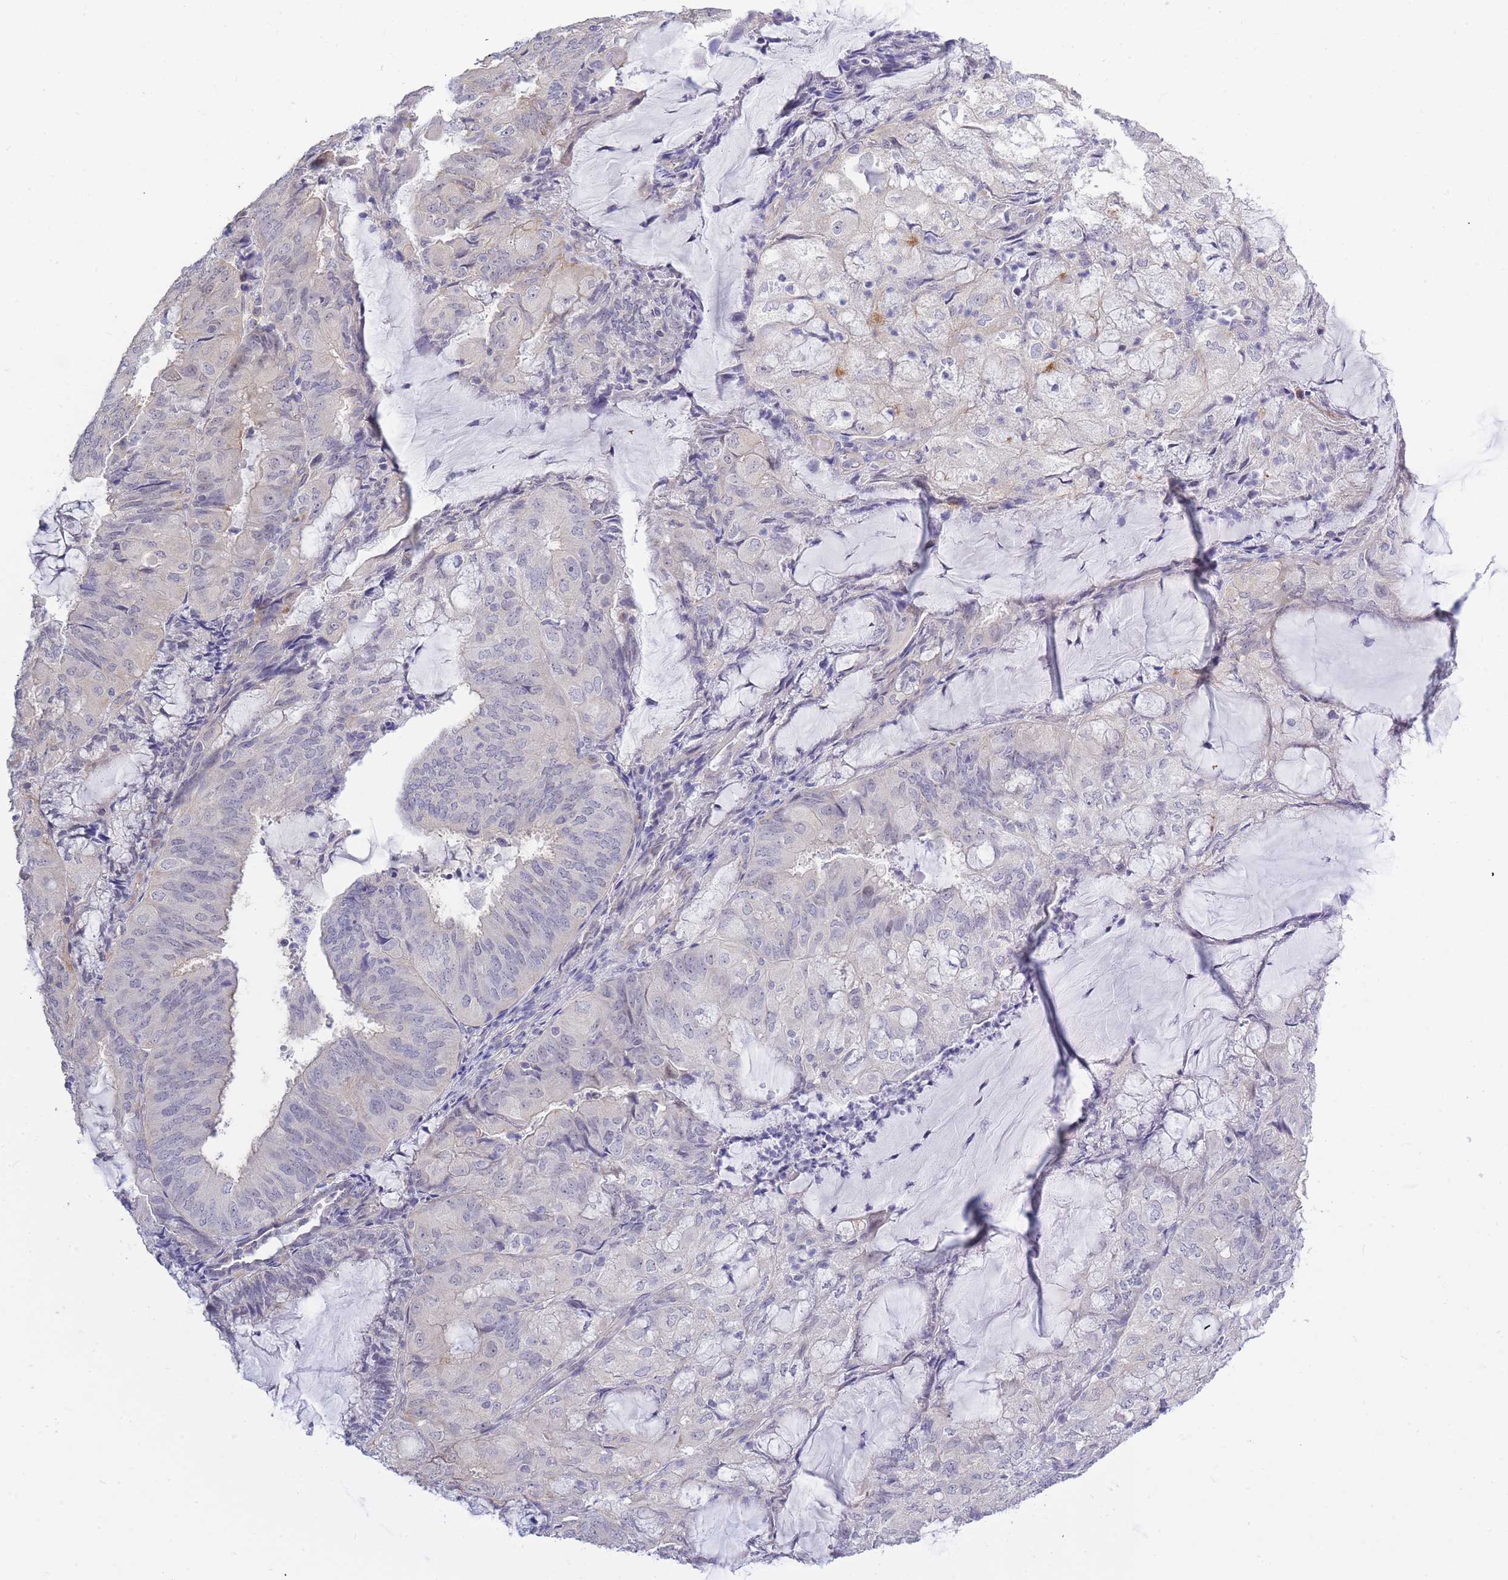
{"staining": {"intensity": "negative", "quantity": "none", "location": "none"}, "tissue": "endometrial cancer", "cell_type": "Tumor cells", "image_type": "cancer", "snomed": [{"axis": "morphology", "description": "Adenocarcinoma, NOS"}, {"axis": "topography", "description": "Endometrium"}], "caption": "Tumor cells show no significant staining in endometrial cancer (adenocarcinoma). (DAB (3,3'-diaminobenzidine) IHC with hematoxylin counter stain).", "gene": "C19orf25", "patient": {"sex": "female", "age": 81}}